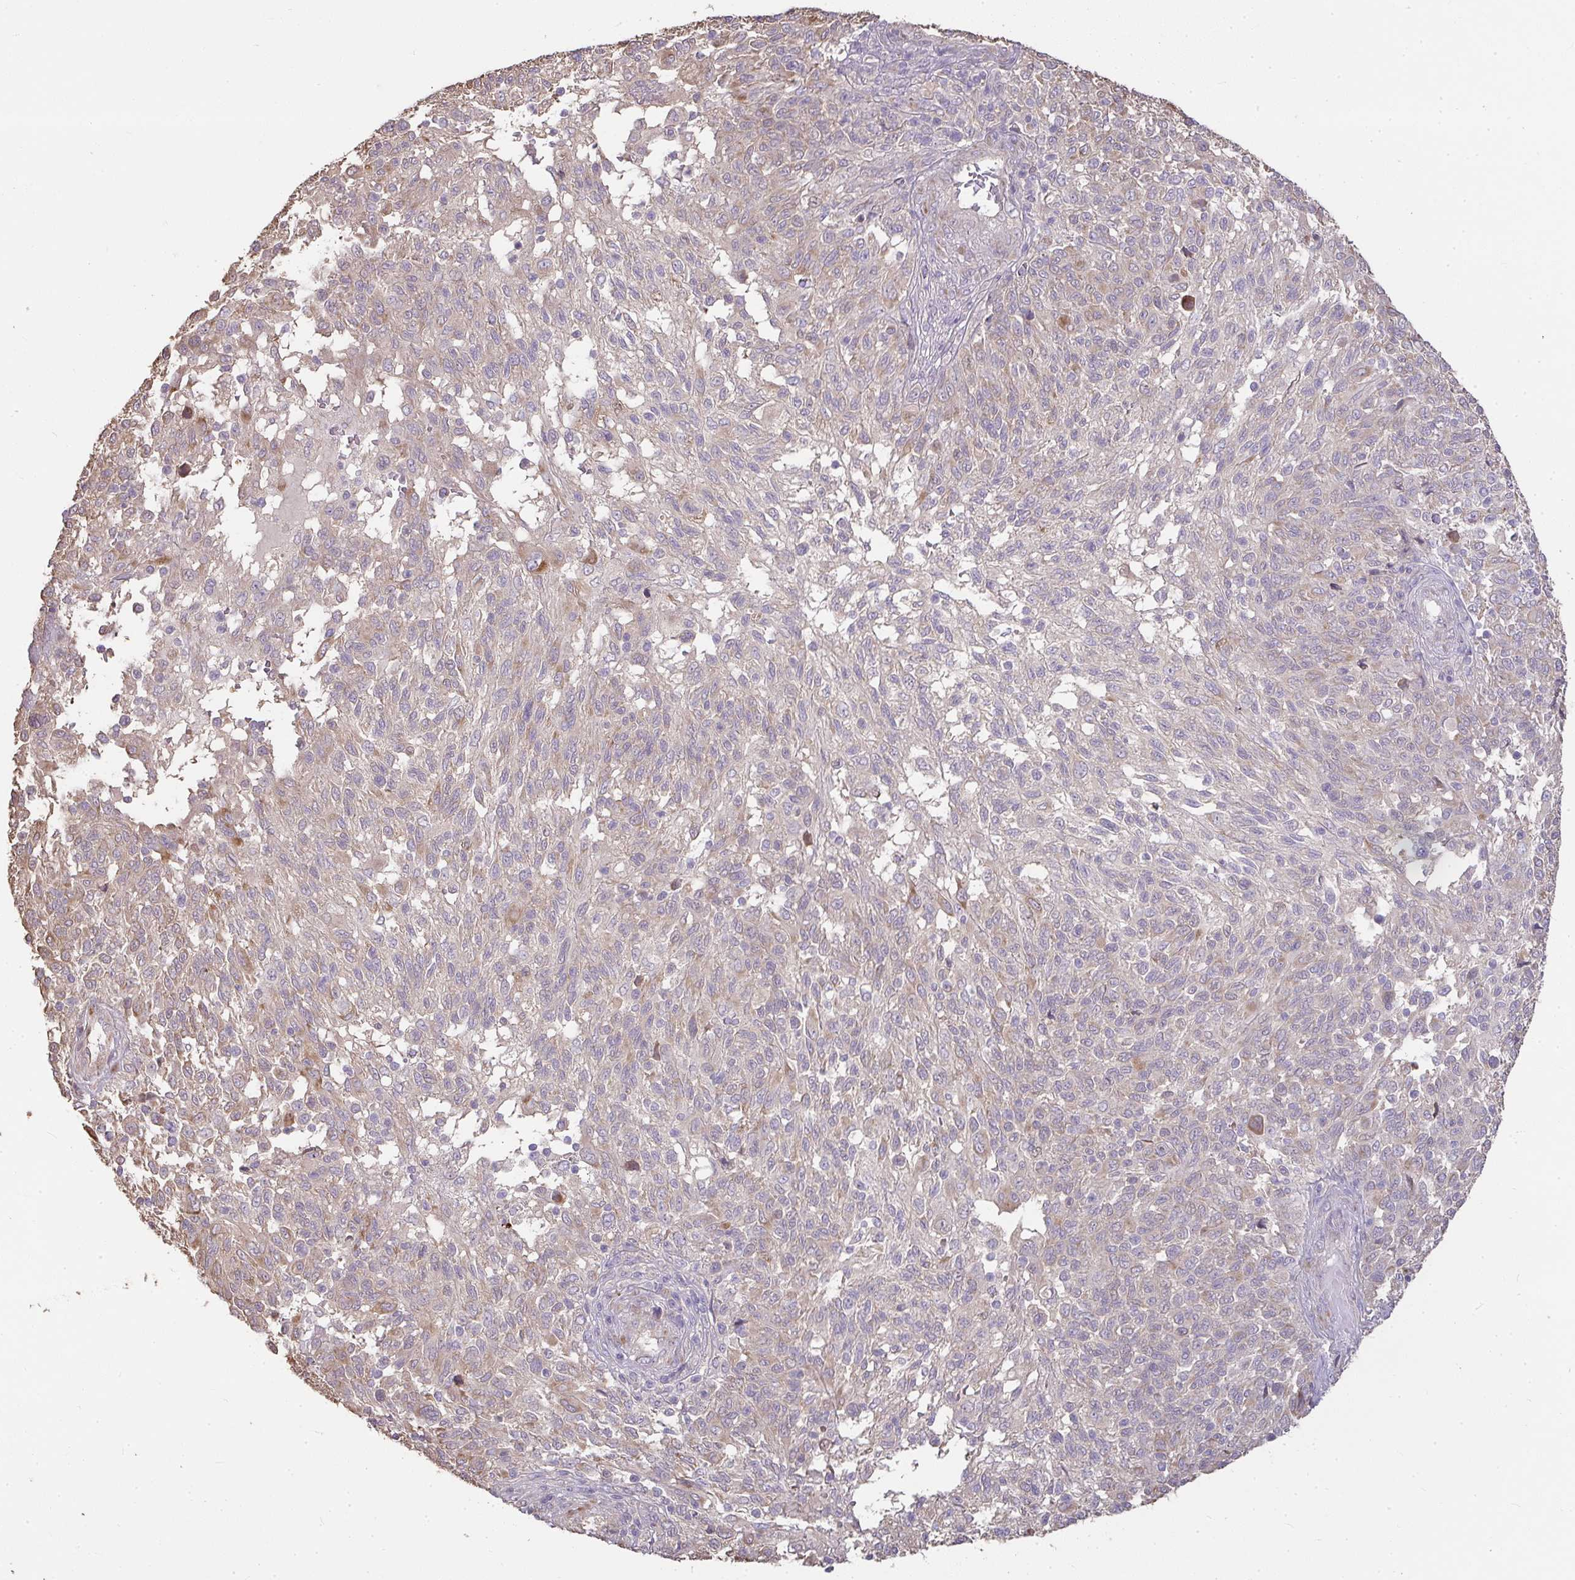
{"staining": {"intensity": "weak", "quantity": "<25%", "location": "cytoplasmic/membranous"}, "tissue": "melanoma", "cell_type": "Tumor cells", "image_type": "cancer", "snomed": [{"axis": "morphology", "description": "Malignant melanoma, NOS"}, {"axis": "topography", "description": "Skin"}], "caption": "The immunohistochemistry (IHC) photomicrograph has no significant positivity in tumor cells of malignant melanoma tissue.", "gene": "BRINP3", "patient": {"sex": "male", "age": 66}}